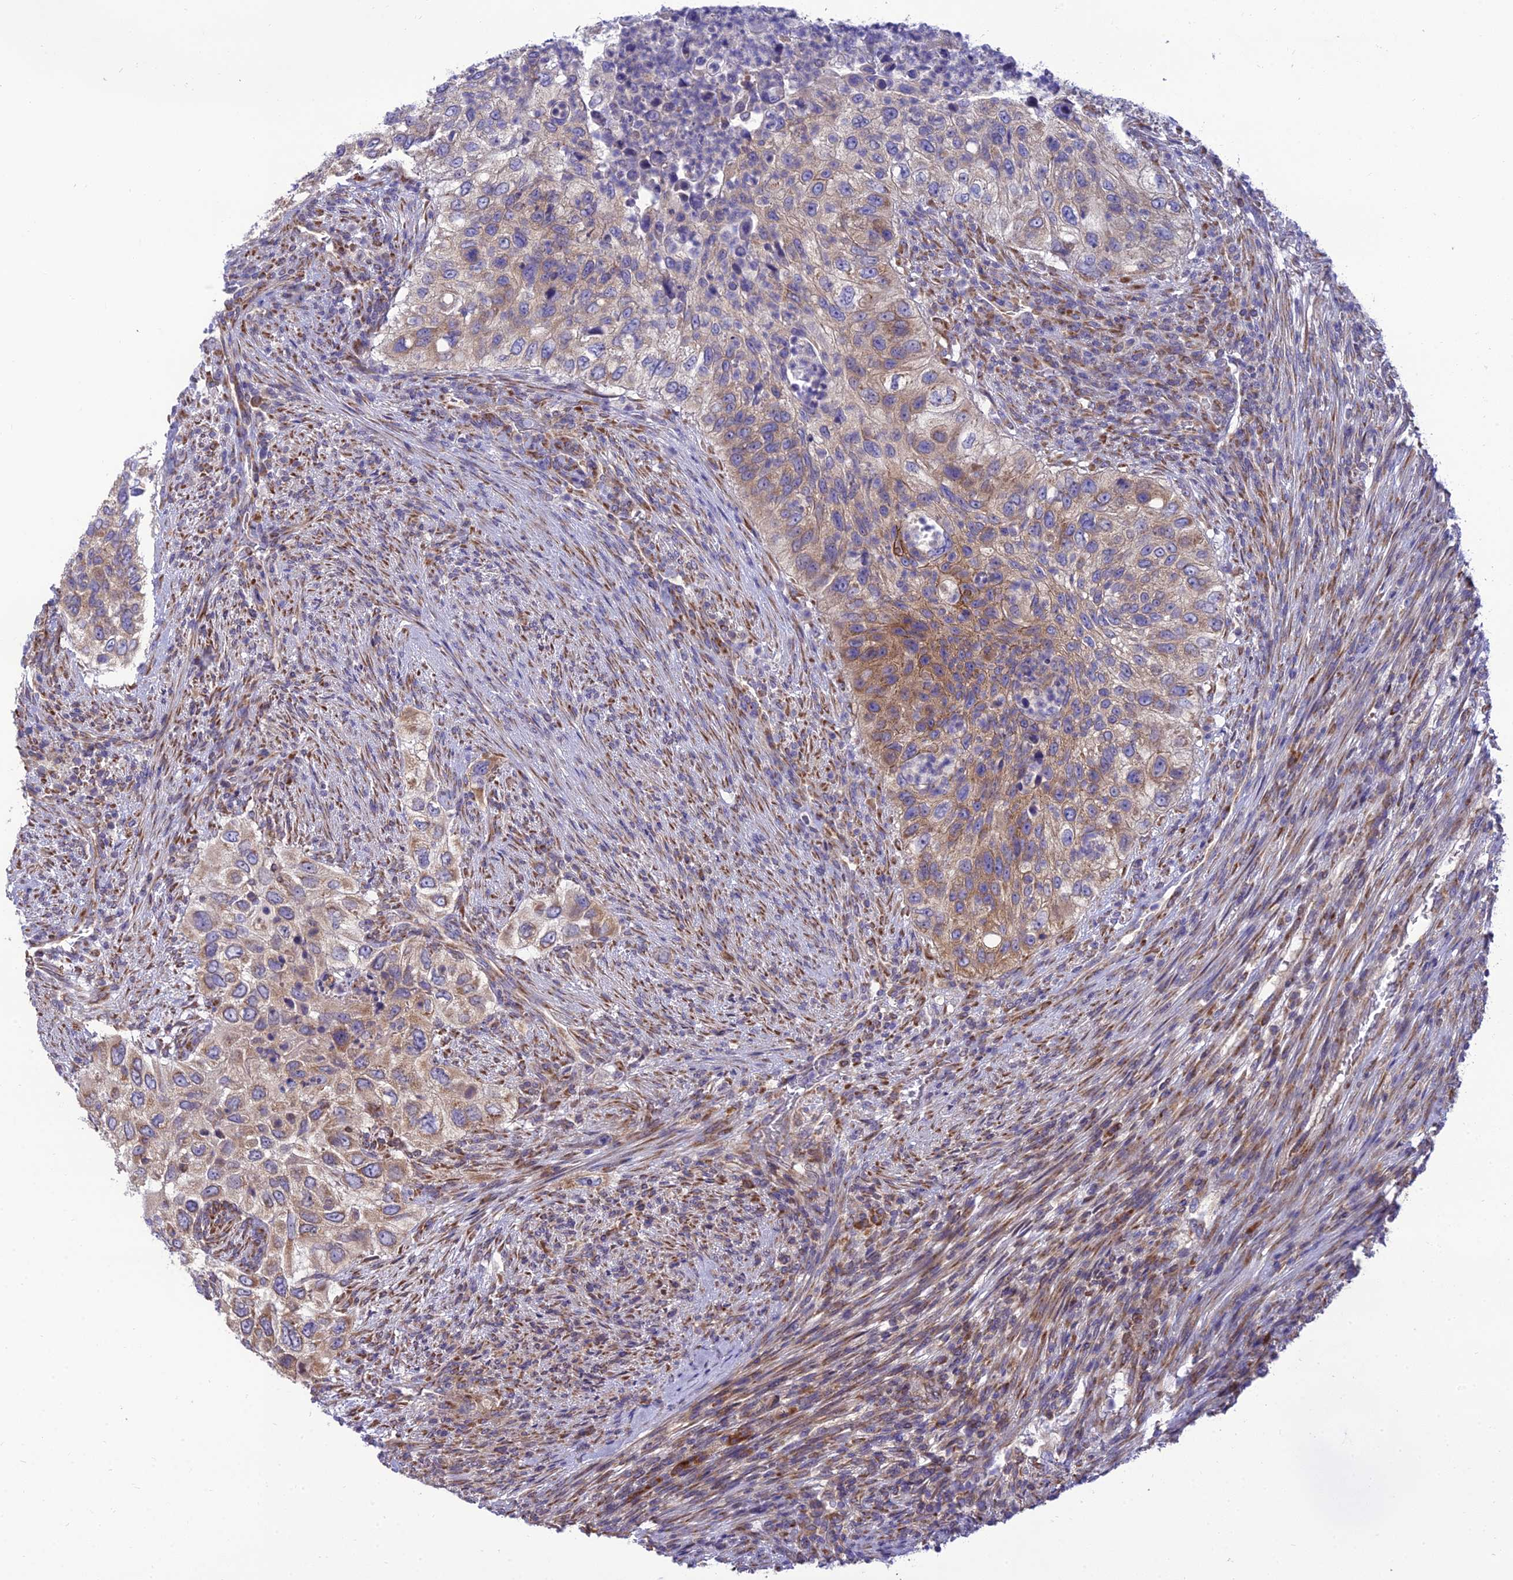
{"staining": {"intensity": "moderate", "quantity": "25%-75%", "location": "cytoplasmic/membranous"}, "tissue": "urothelial cancer", "cell_type": "Tumor cells", "image_type": "cancer", "snomed": [{"axis": "morphology", "description": "Urothelial carcinoma, High grade"}, {"axis": "topography", "description": "Urinary bladder"}], "caption": "Protein staining of high-grade urothelial carcinoma tissue reveals moderate cytoplasmic/membranous staining in approximately 25%-75% of tumor cells.", "gene": "CLCN7", "patient": {"sex": "female", "age": 60}}